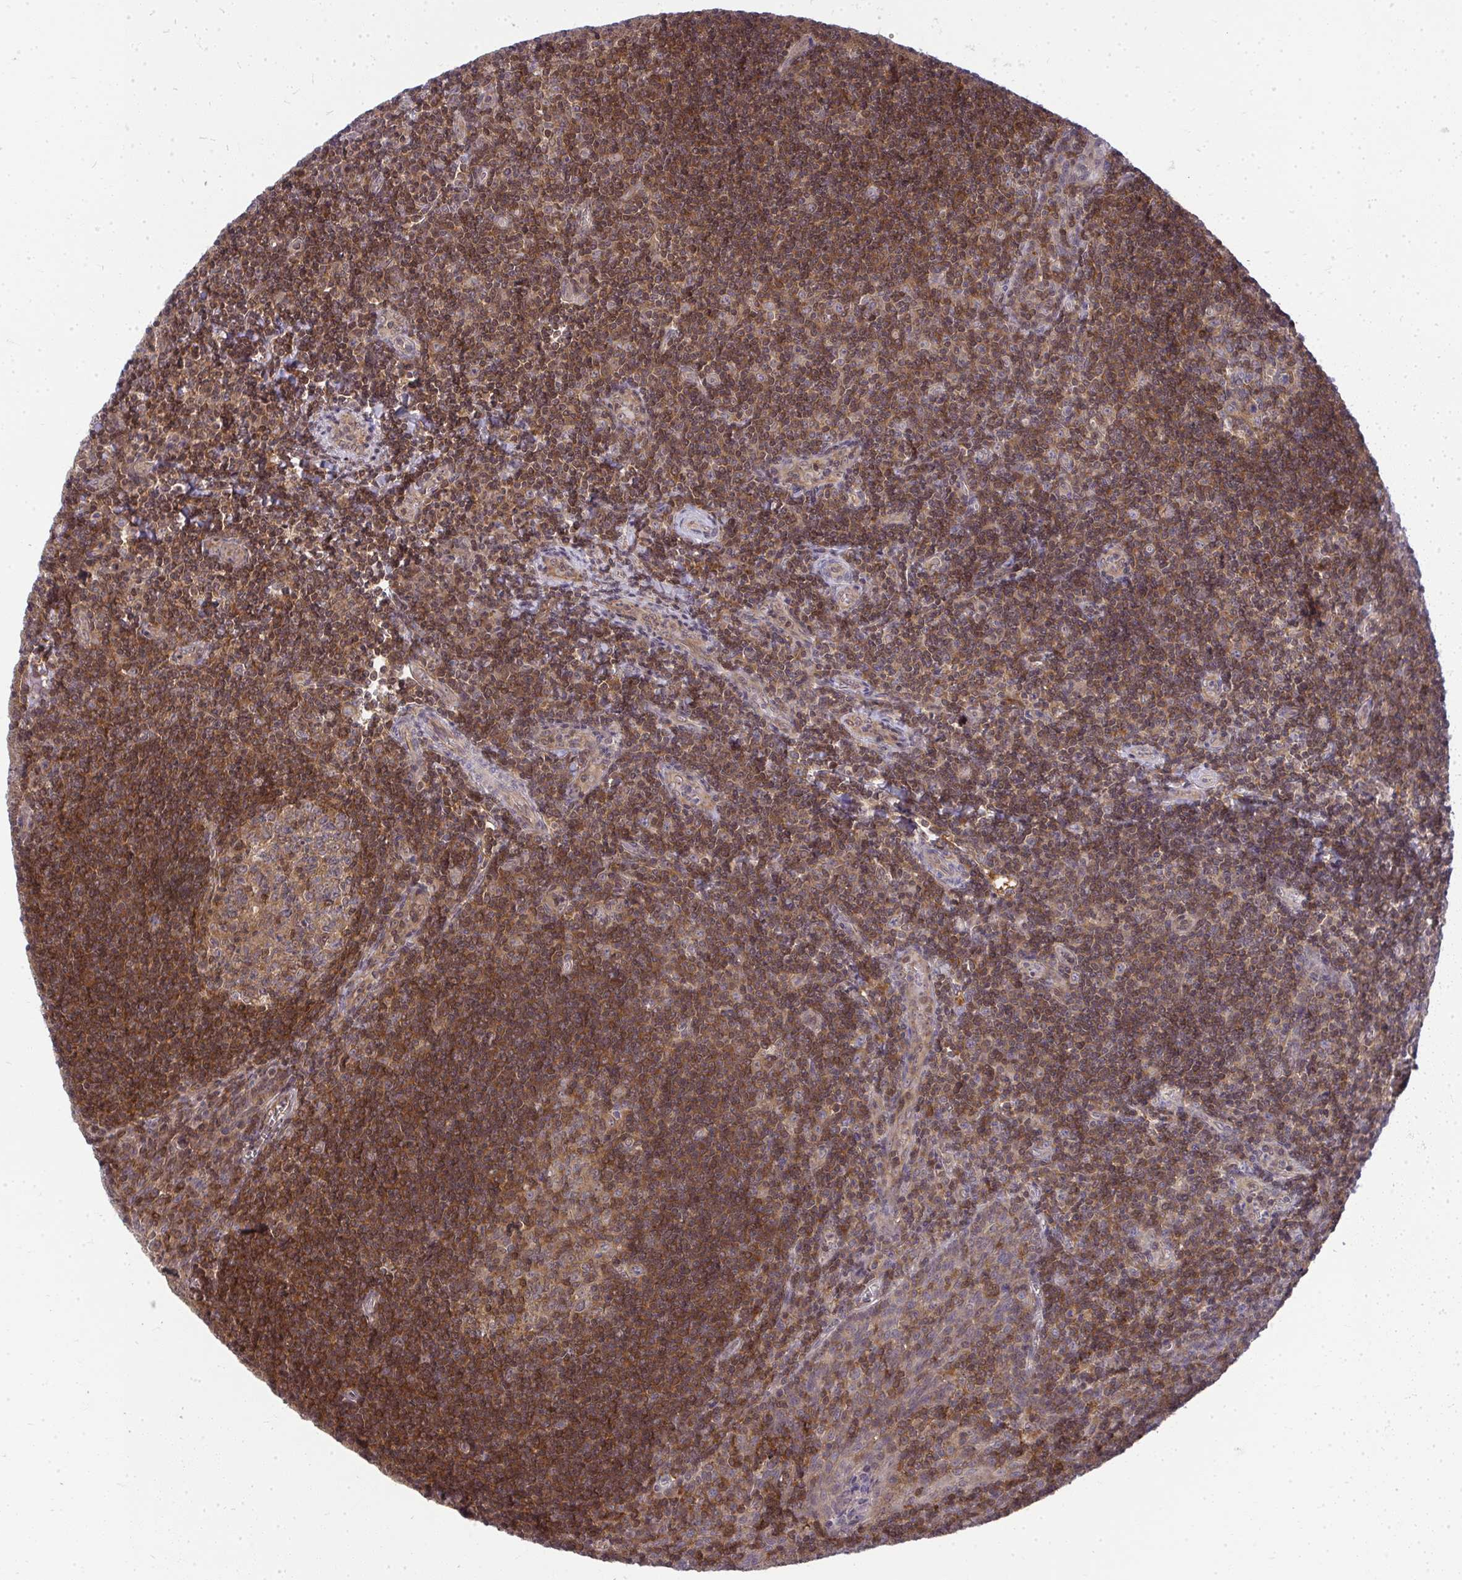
{"staining": {"intensity": "moderate", "quantity": "<25%", "location": "cytoplasmic/membranous"}, "tissue": "tonsil", "cell_type": "Germinal center cells", "image_type": "normal", "snomed": [{"axis": "morphology", "description": "Normal tissue, NOS"}, {"axis": "morphology", "description": "Inflammation, NOS"}, {"axis": "topography", "description": "Tonsil"}], "caption": "A brown stain shows moderate cytoplasmic/membranous expression of a protein in germinal center cells of benign tonsil. (DAB = brown stain, brightfield microscopy at high magnification).", "gene": "HDHD2", "patient": {"sex": "female", "age": 31}}